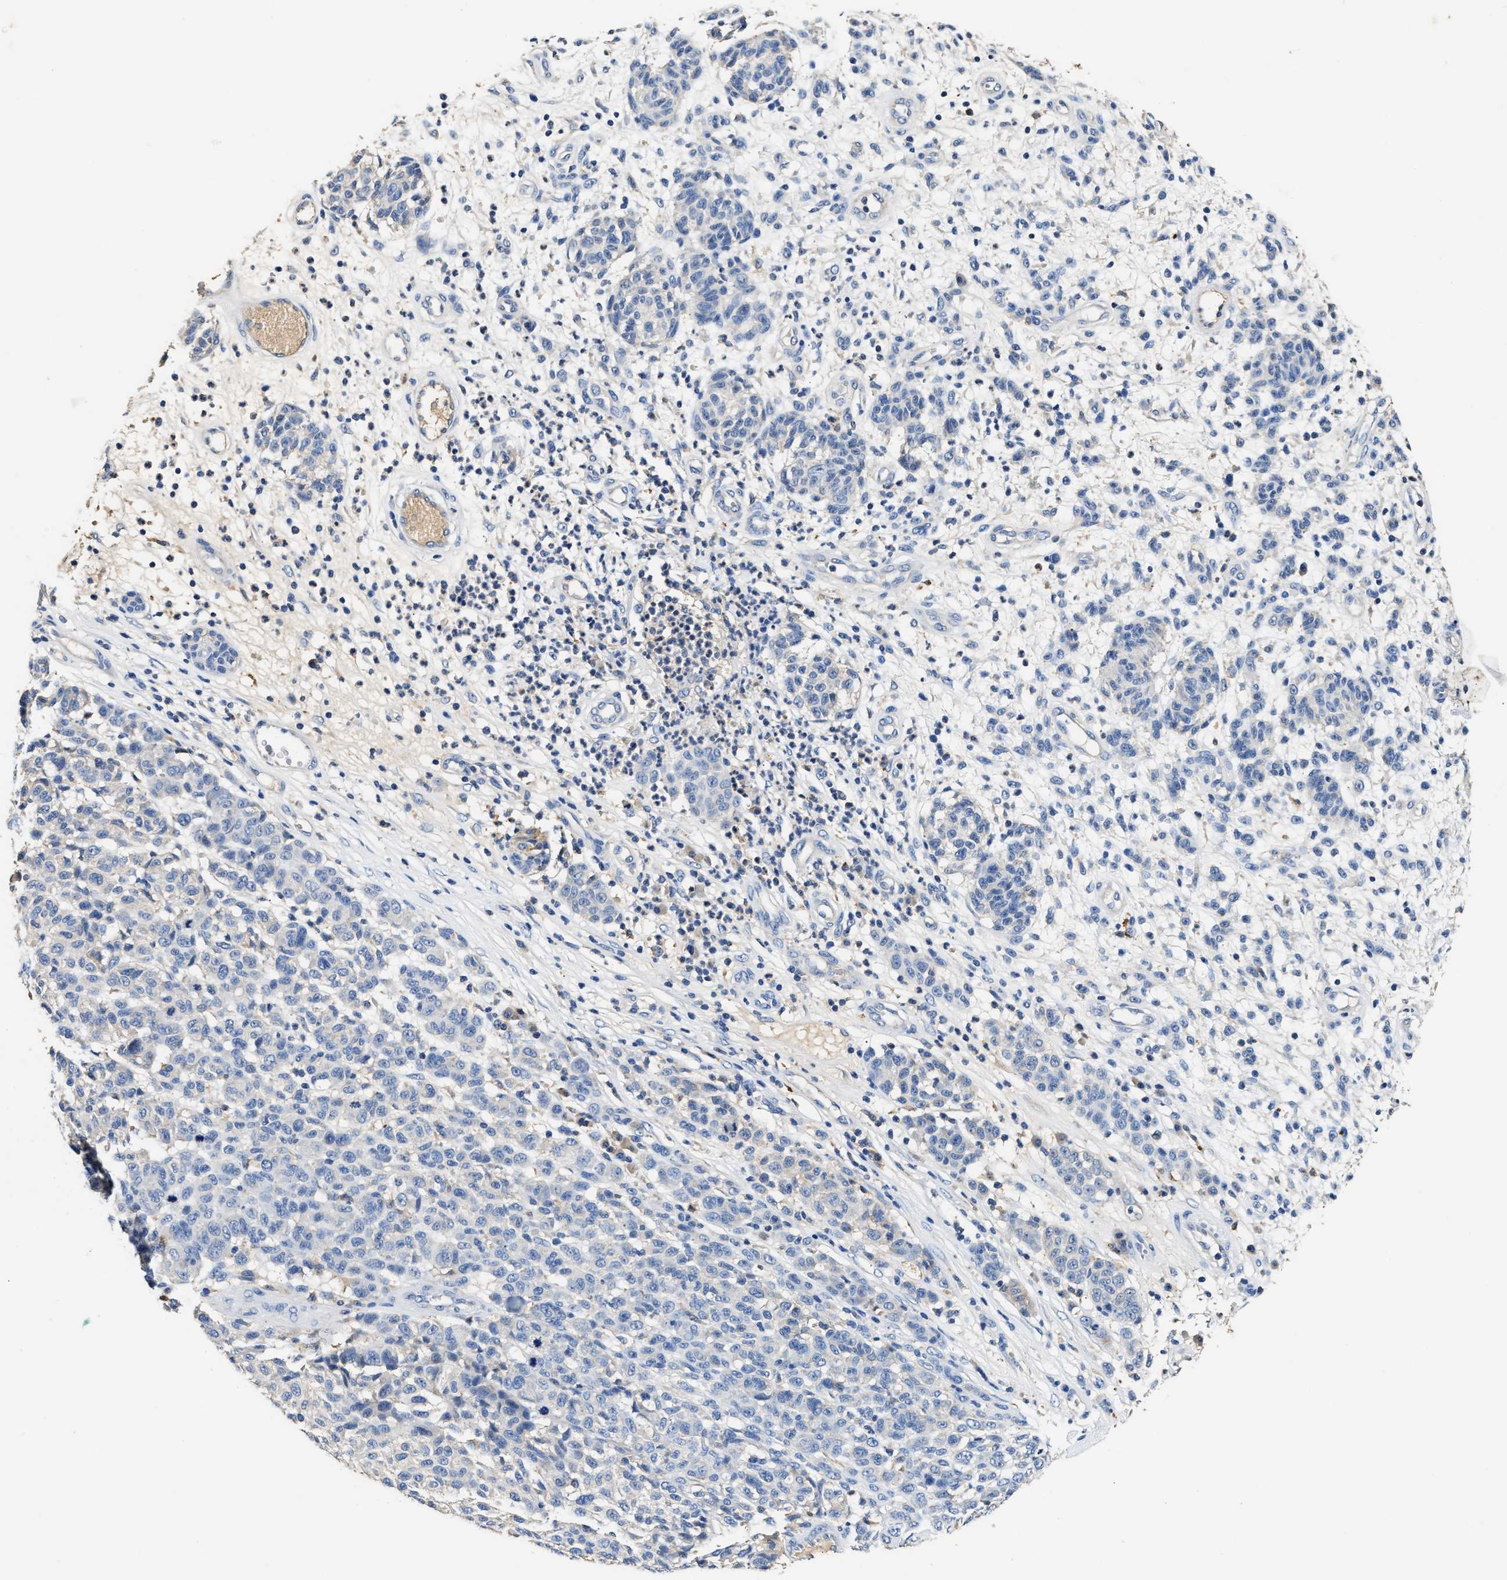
{"staining": {"intensity": "negative", "quantity": "none", "location": "none"}, "tissue": "melanoma", "cell_type": "Tumor cells", "image_type": "cancer", "snomed": [{"axis": "morphology", "description": "Malignant melanoma, NOS"}, {"axis": "topography", "description": "Skin"}], "caption": "The IHC histopathology image has no significant positivity in tumor cells of malignant melanoma tissue.", "gene": "SLCO2B1", "patient": {"sex": "male", "age": 59}}